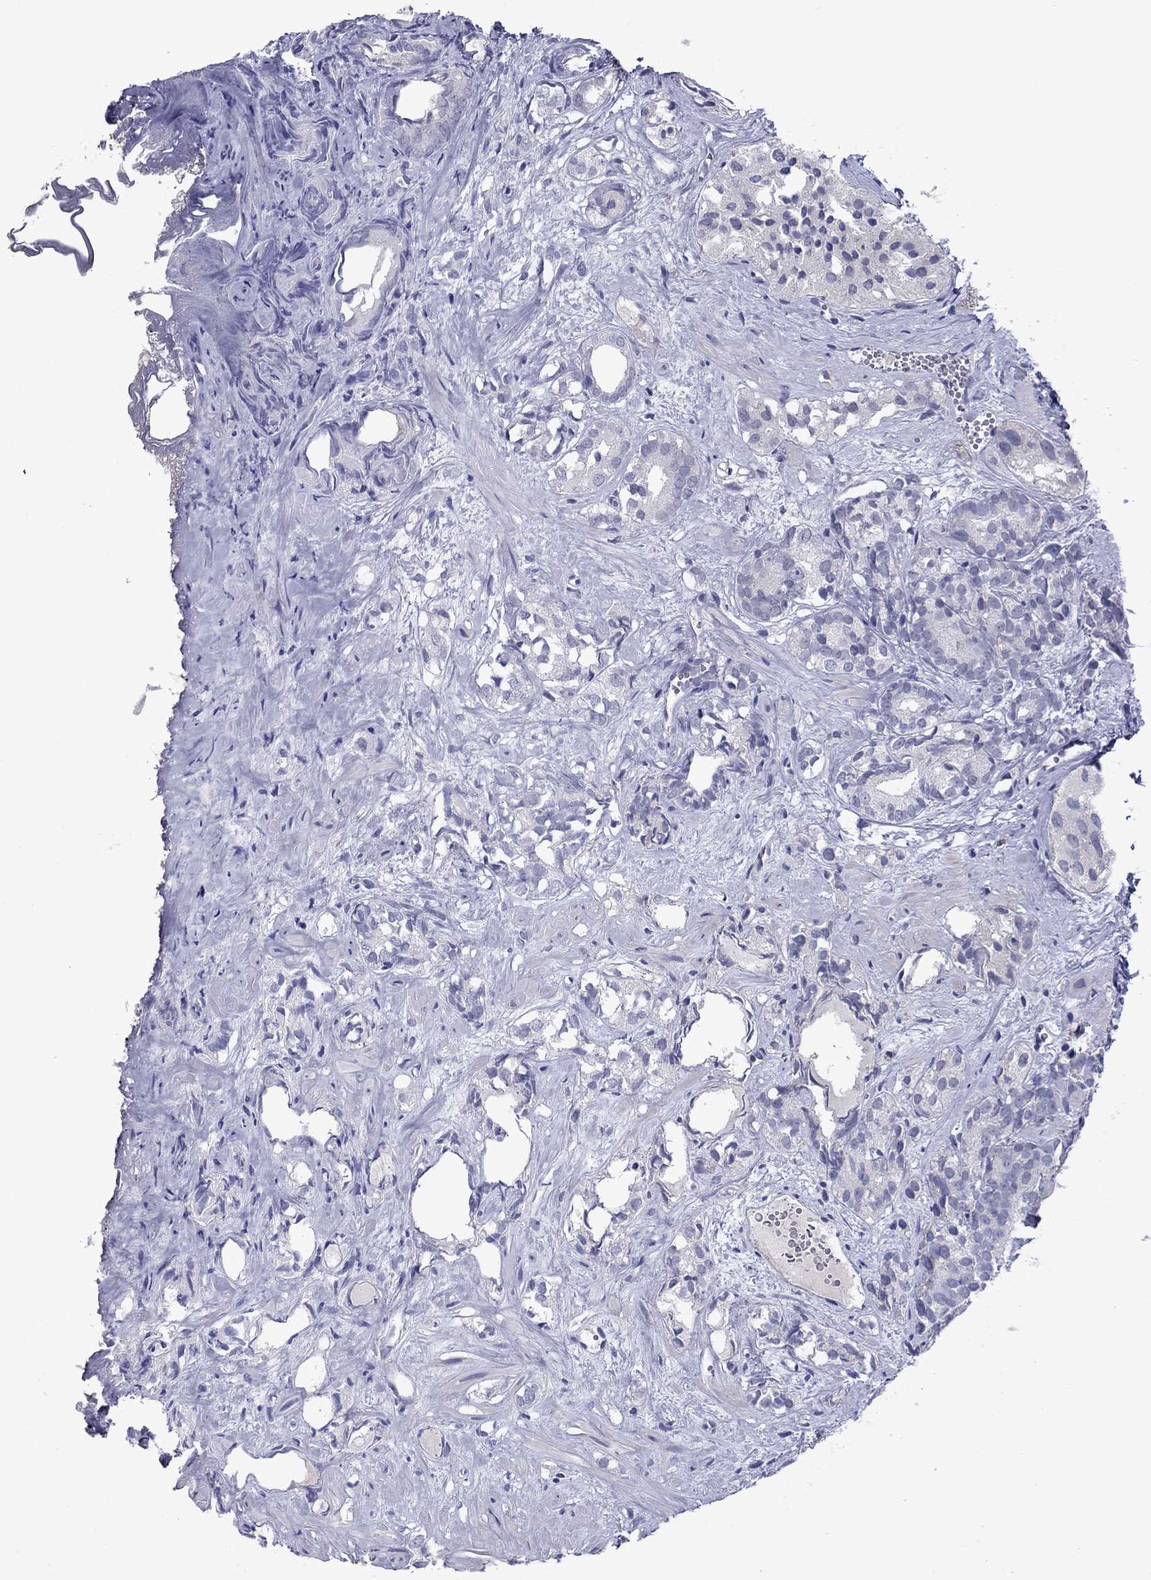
{"staining": {"intensity": "negative", "quantity": "none", "location": "none"}, "tissue": "prostate cancer", "cell_type": "Tumor cells", "image_type": "cancer", "snomed": [{"axis": "morphology", "description": "Adenocarcinoma, High grade"}, {"axis": "topography", "description": "Prostate"}], "caption": "This is an immunohistochemistry (IHC) photomicrograph of human prostate cancer (high-grade adenocarcinoma). There is no staining in tumor cells.", "gene": "CNDP1", "patient": {"sex": "male", "age": 90}}